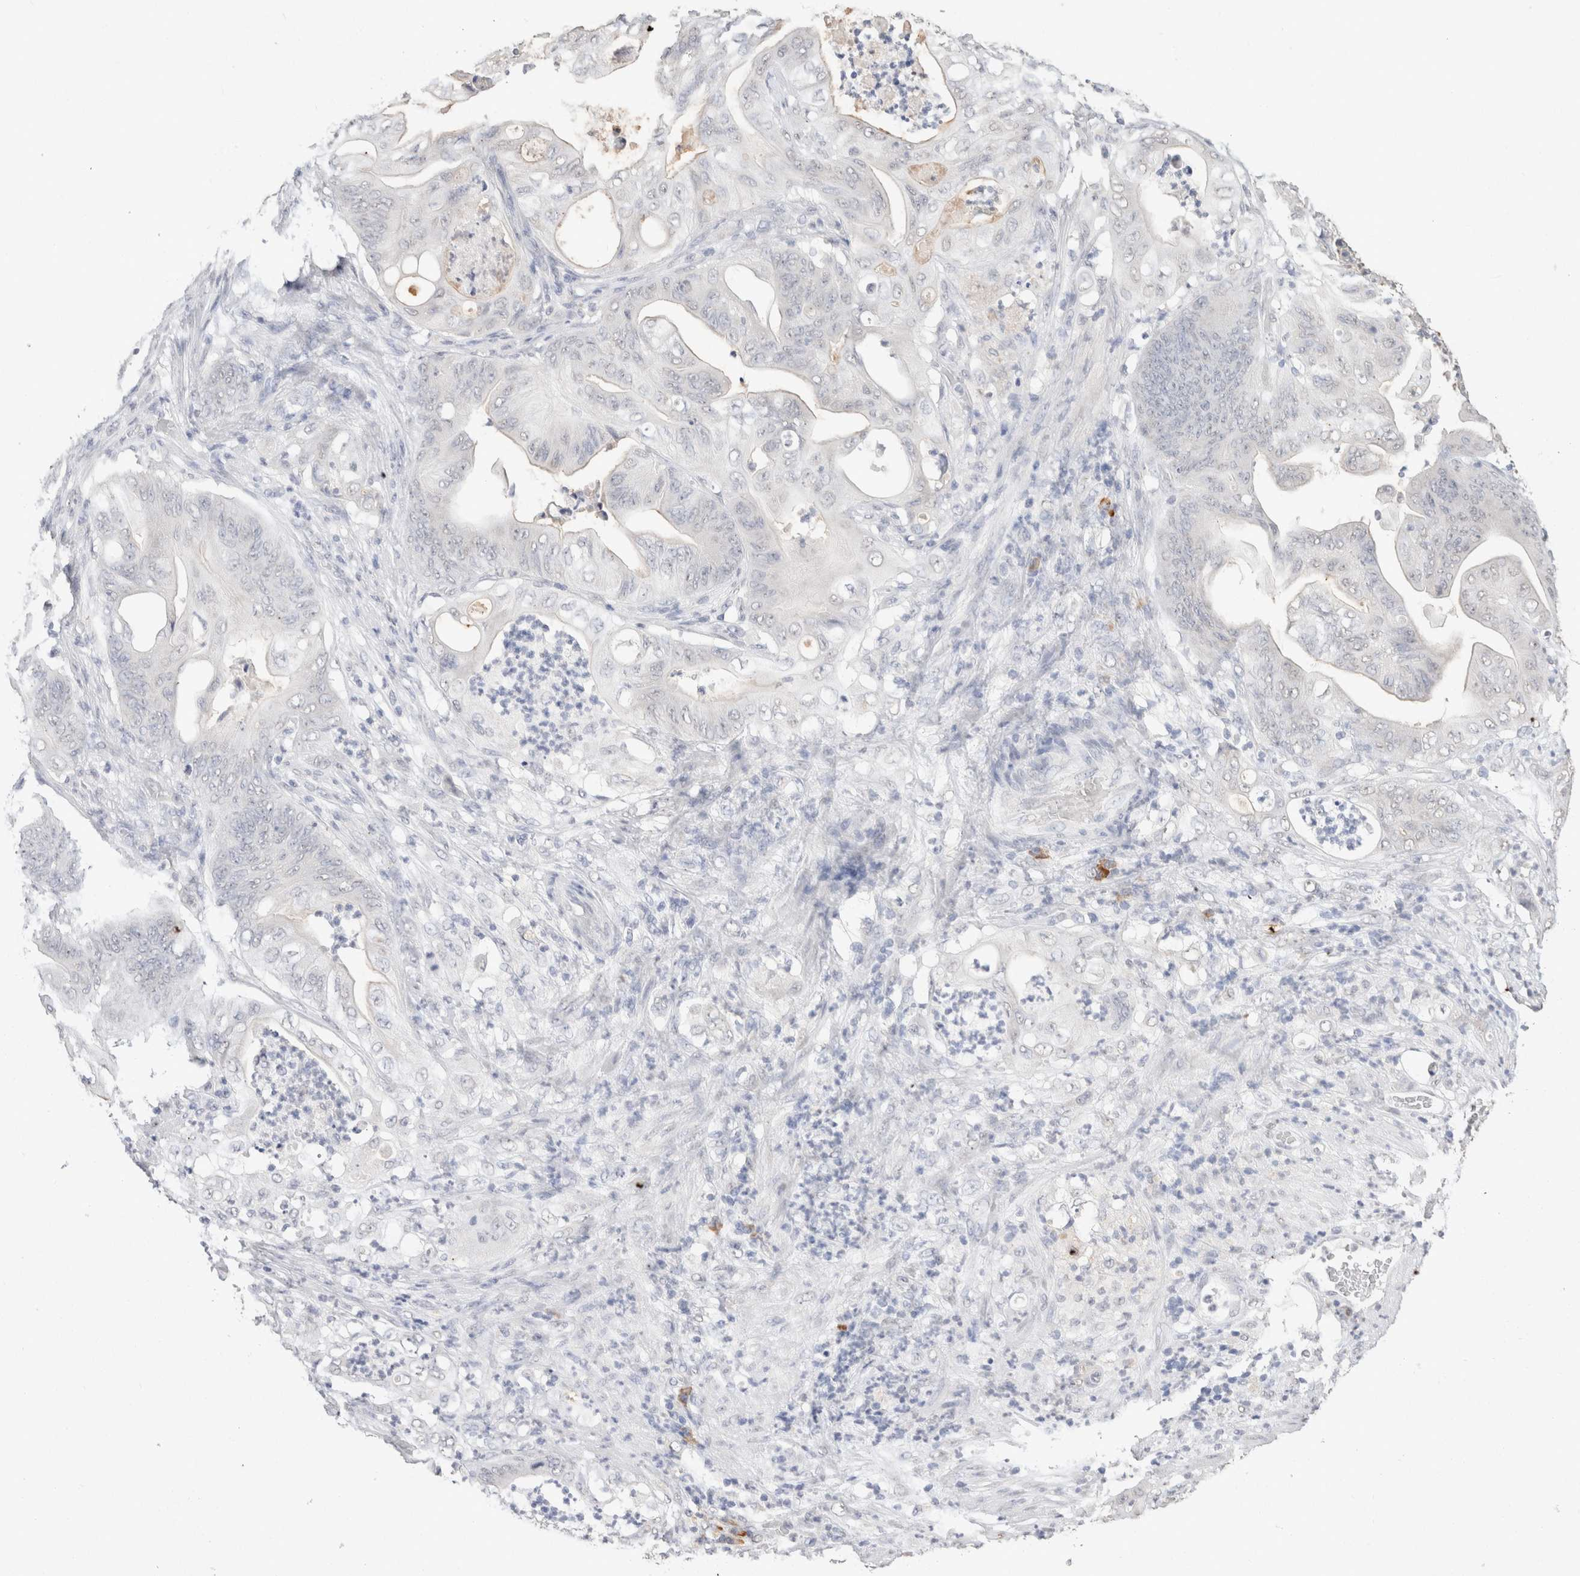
{"staining": {"intensity": "weak", "quantity": "<25%", "location": "cytoplasmic/membranous"}, "tissue": "stomach cancer", "cell_type": "Tumor cells", "image_type": "cancer", "snomed": [{"axis": "morphology", "description": "Adenocarcinoma, NOS"}, {"axis": "topography", "description": "Stomach"}], "caption": "Immunohistochemistry of stomach adenocarcinoma displays no staining in tumor cells. (DAB immunohistochemistry, high magnification).", "gene": "CD80", "patient": {"sex": "female", "age": 73}}